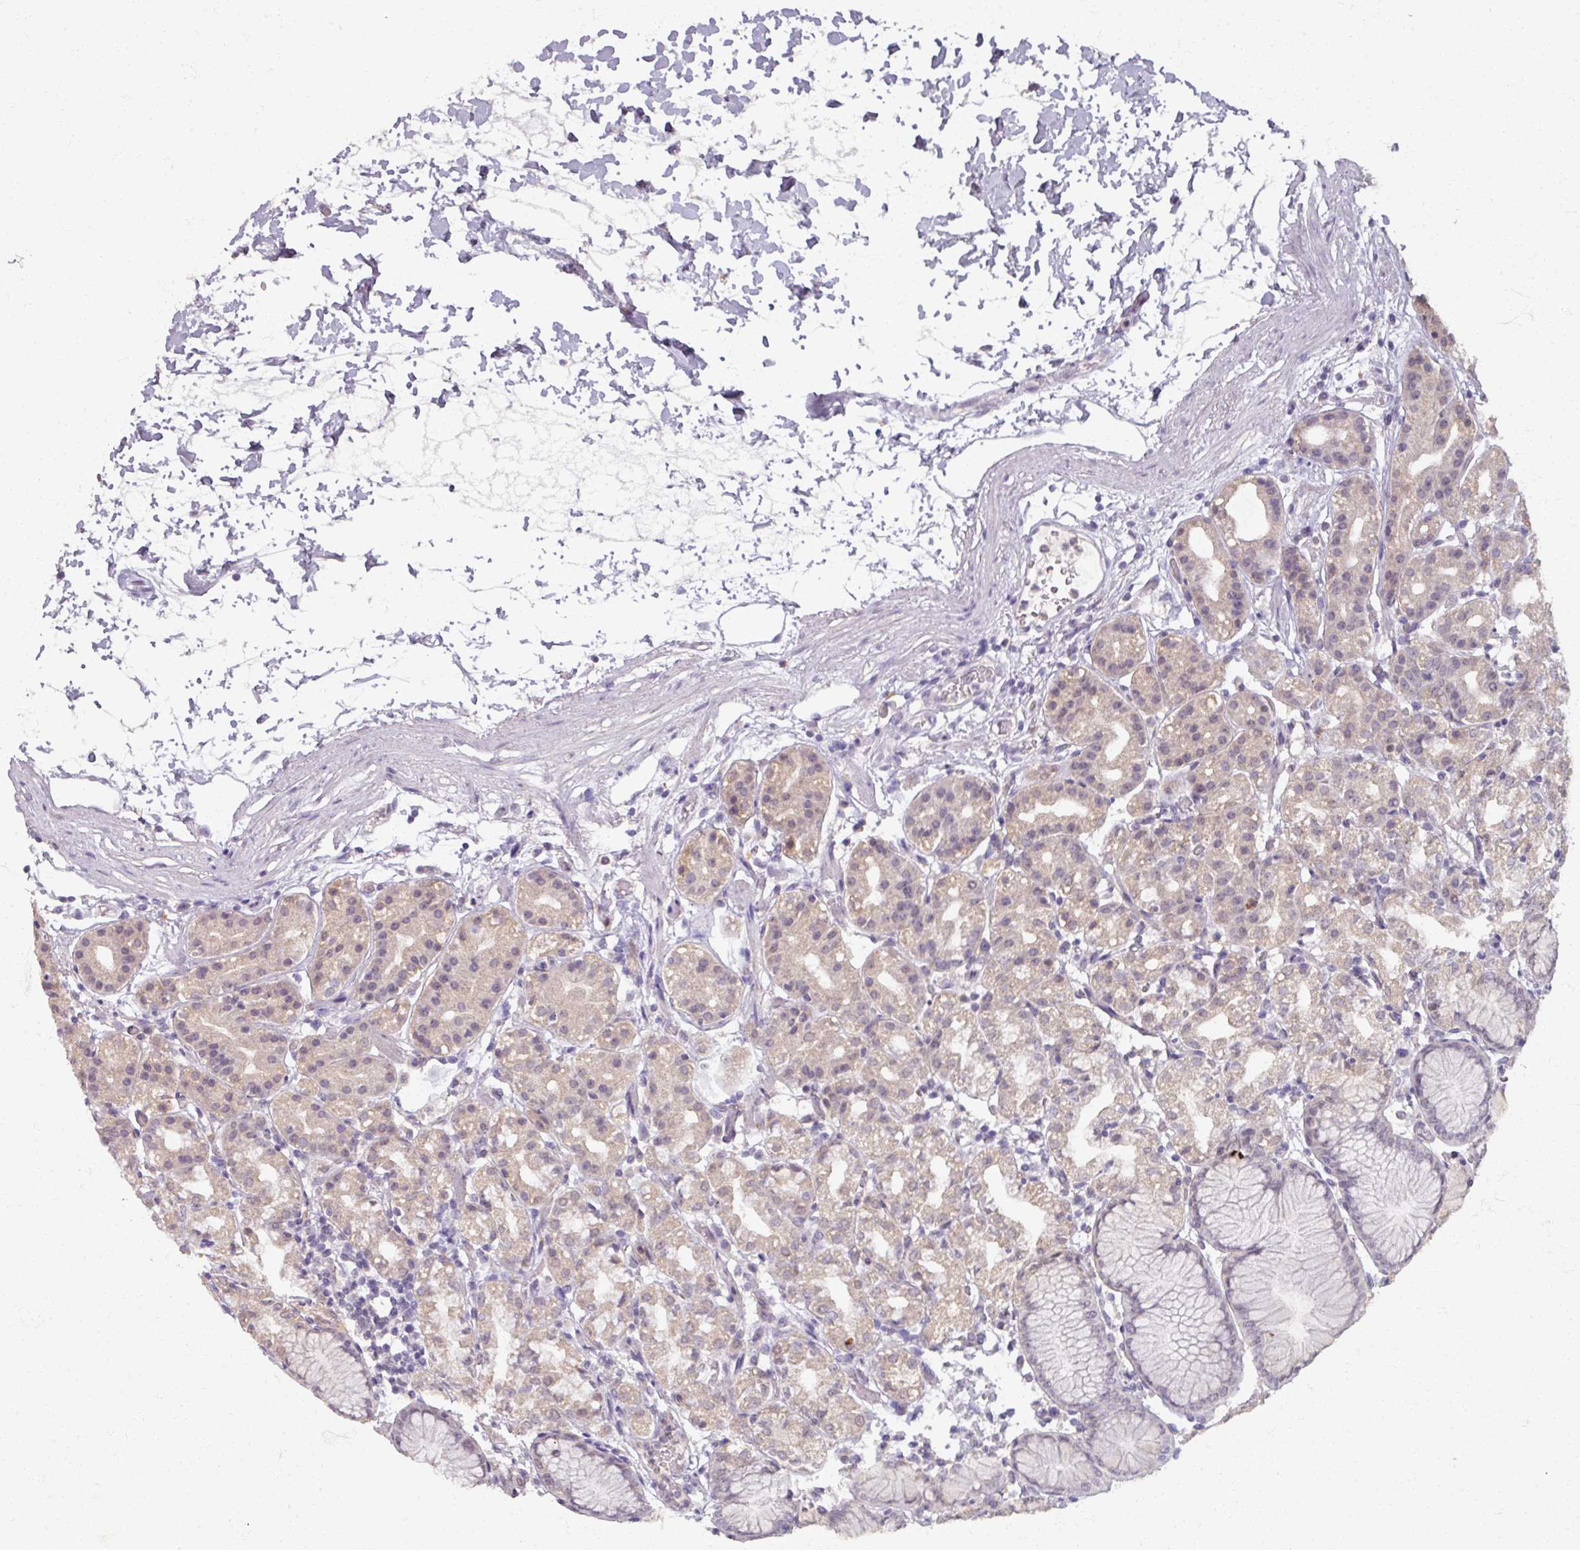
{"staining": {"intensity": "weak", "quantity": ">75%", "location": "cytoplasmic/membranous"}, "tissue": "stomach", "cell_type": "Glandular cells", "image_type": "normal", "snomed": [{"axis": "morphology", "description": "Normal tissue, NOS"}, {"axis": "topography", "description": "Stomach"}], "caption": "Brown immunohistochemical staining in unremarkable human stomach demonstrates weak cytoplasmic/membranous positivity in approximately >75% of glandular cells.", "gene": "SOX11", "patient": {"sex": "female", "age": 57}}